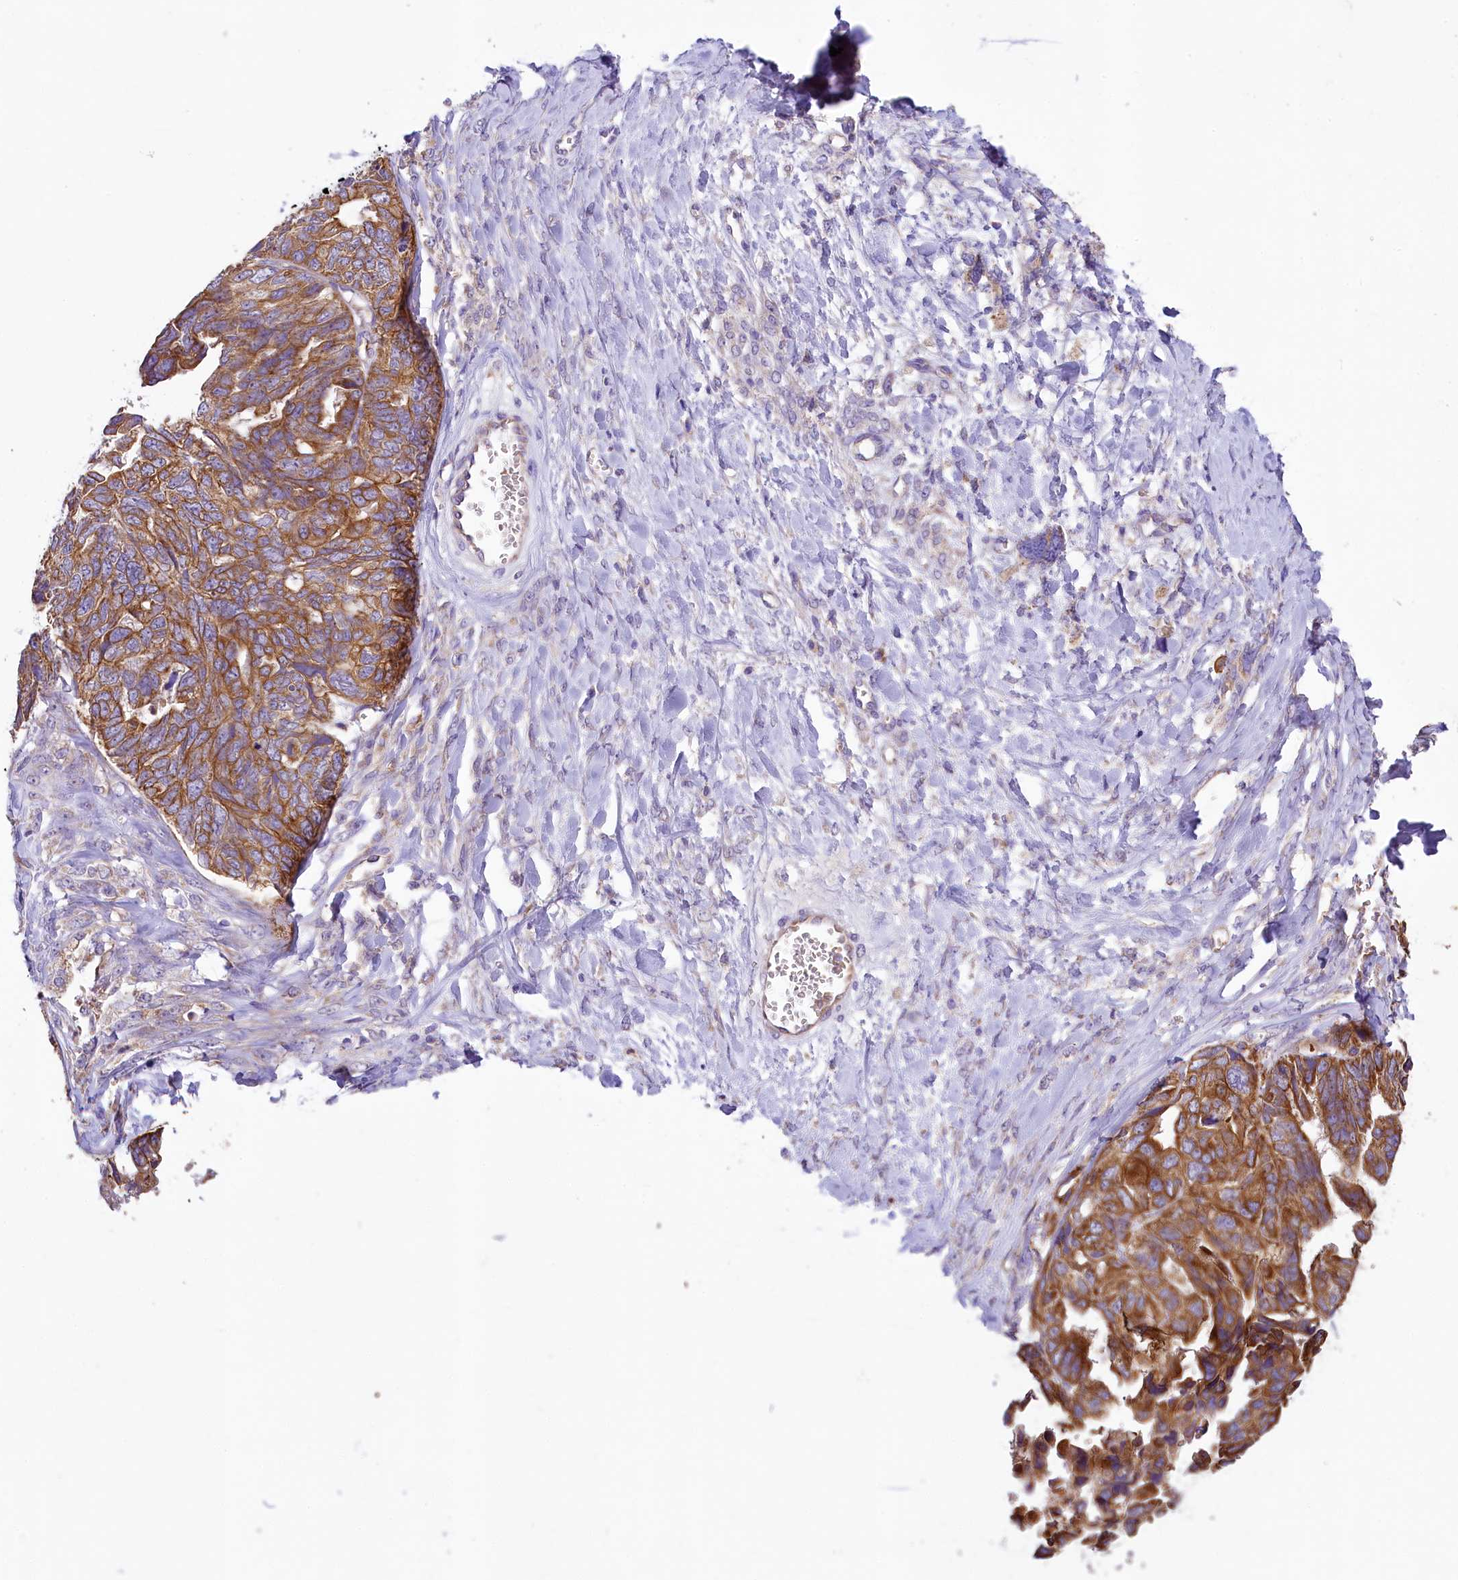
{"staining": {"intensity": "strong", "quantity": ">75%", "location": "cytoplasmic/membranous"}, "tissue": "ovarian cancer", "cell_type": "Tumor cells", "image_type": "cancer", "snomed": [{"axis": "morphology", "description": "Cystadenocarcinoma, serous, NOS"}, {"axis": "topography", "description": "Ovary"}], "caption": "Human ovarian cancer stained for a protein (brown) shows strong cytoplasmic/membranous positive positivity in about >75% of tumor cells.", "gene": "LARP4", "patient": {"sex": "female", "age": 79}}